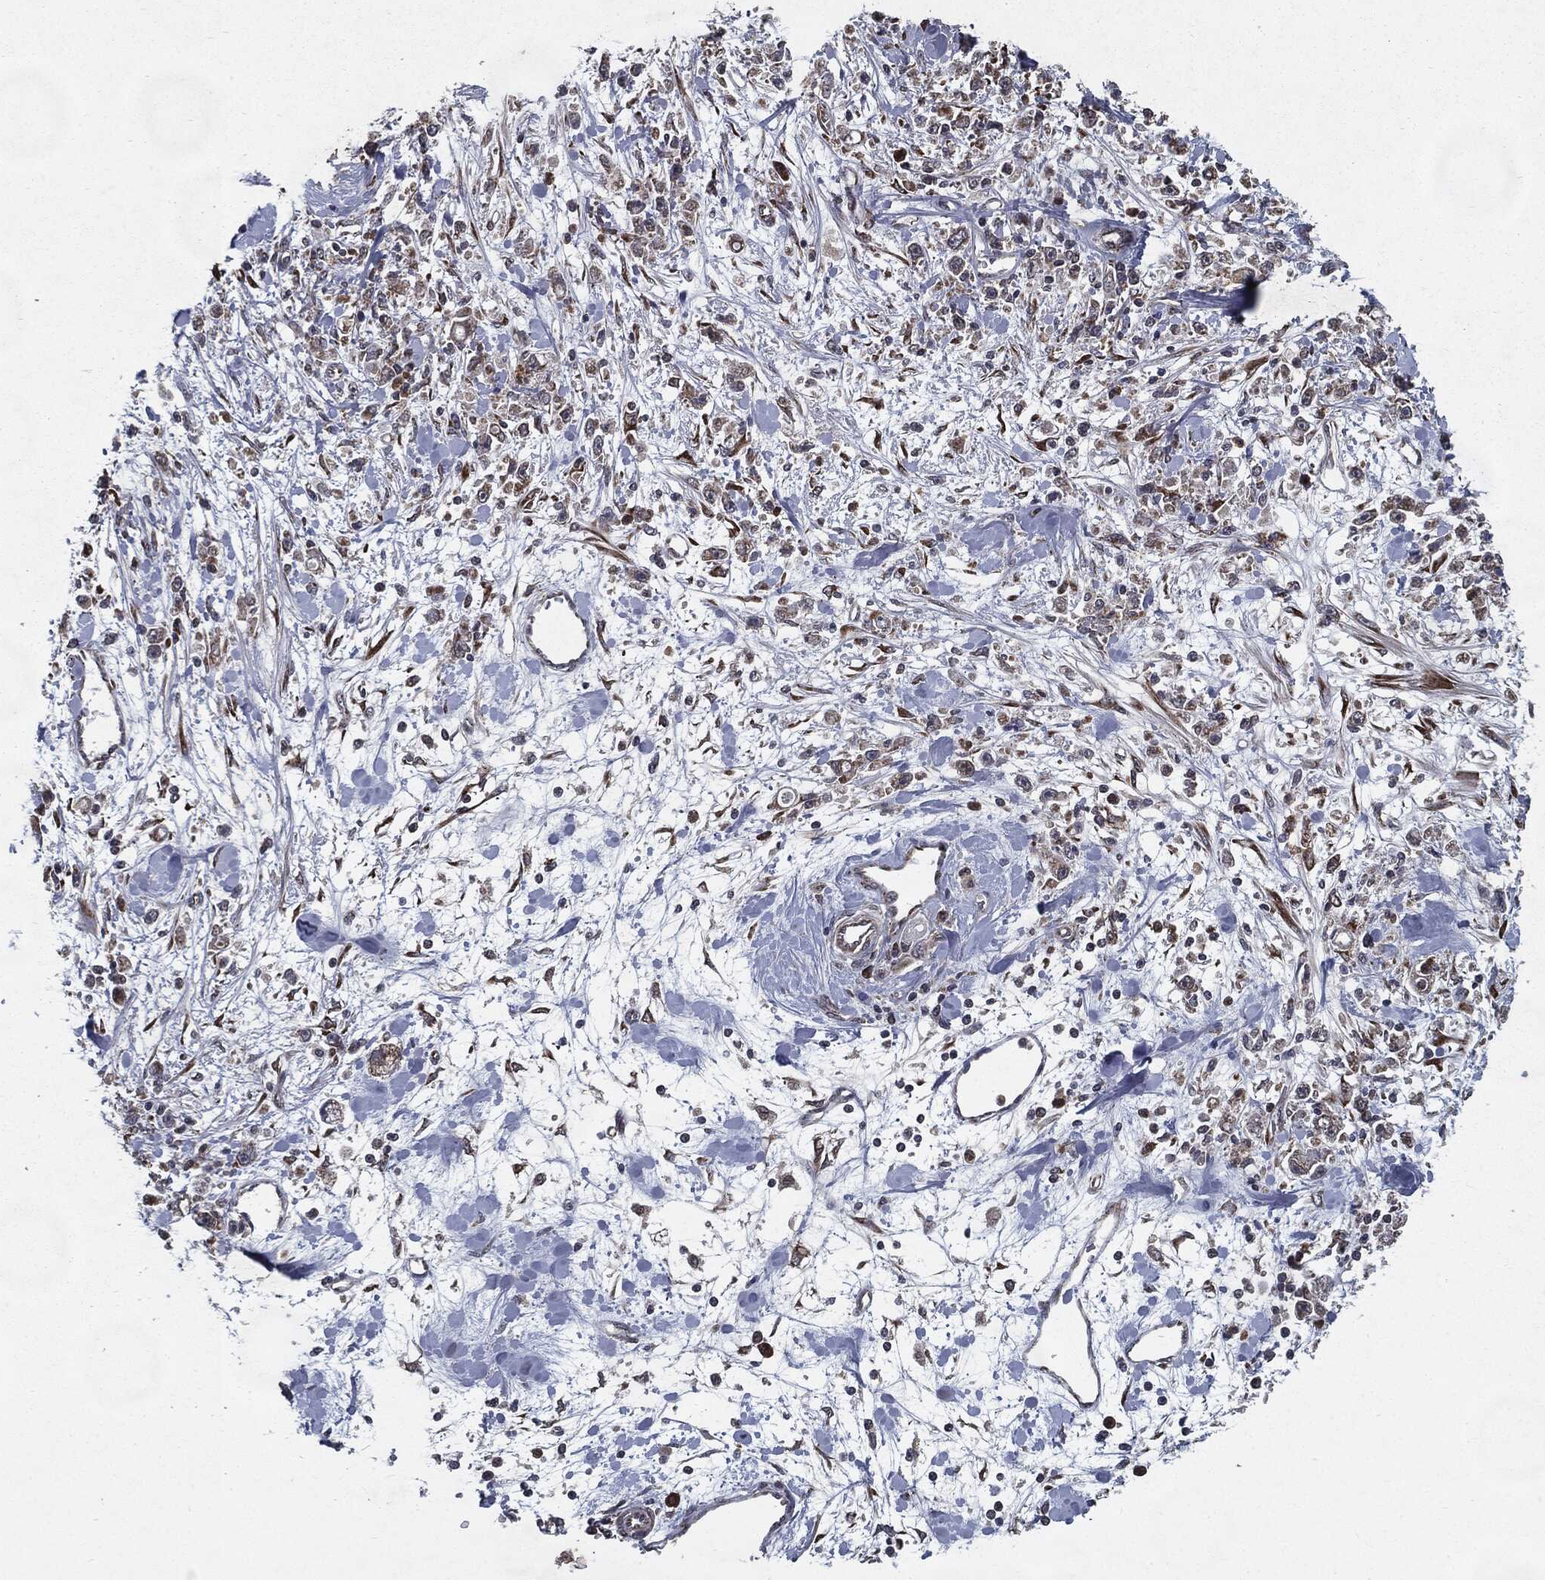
{"staining": {"intensity": "negative", "quantity": "none", "location": "none"}, "tissue": "stomach cancer", "cell_type": "Tumor cells", "image_type": "cancer", "snomed": [{"axis": "morphology", "description": "Adenocarcinoma, NOS"}, {"axis": "topography", "description": "Stomach"}], "caption": "An immunohistochemistry image of adenocarcinoma (stomach) is shown. There is no staining in tumor cells of adenocarcinoma (stomach).", "gene": "HDAC5", "patient": {"sex": "female", "age": 59}}